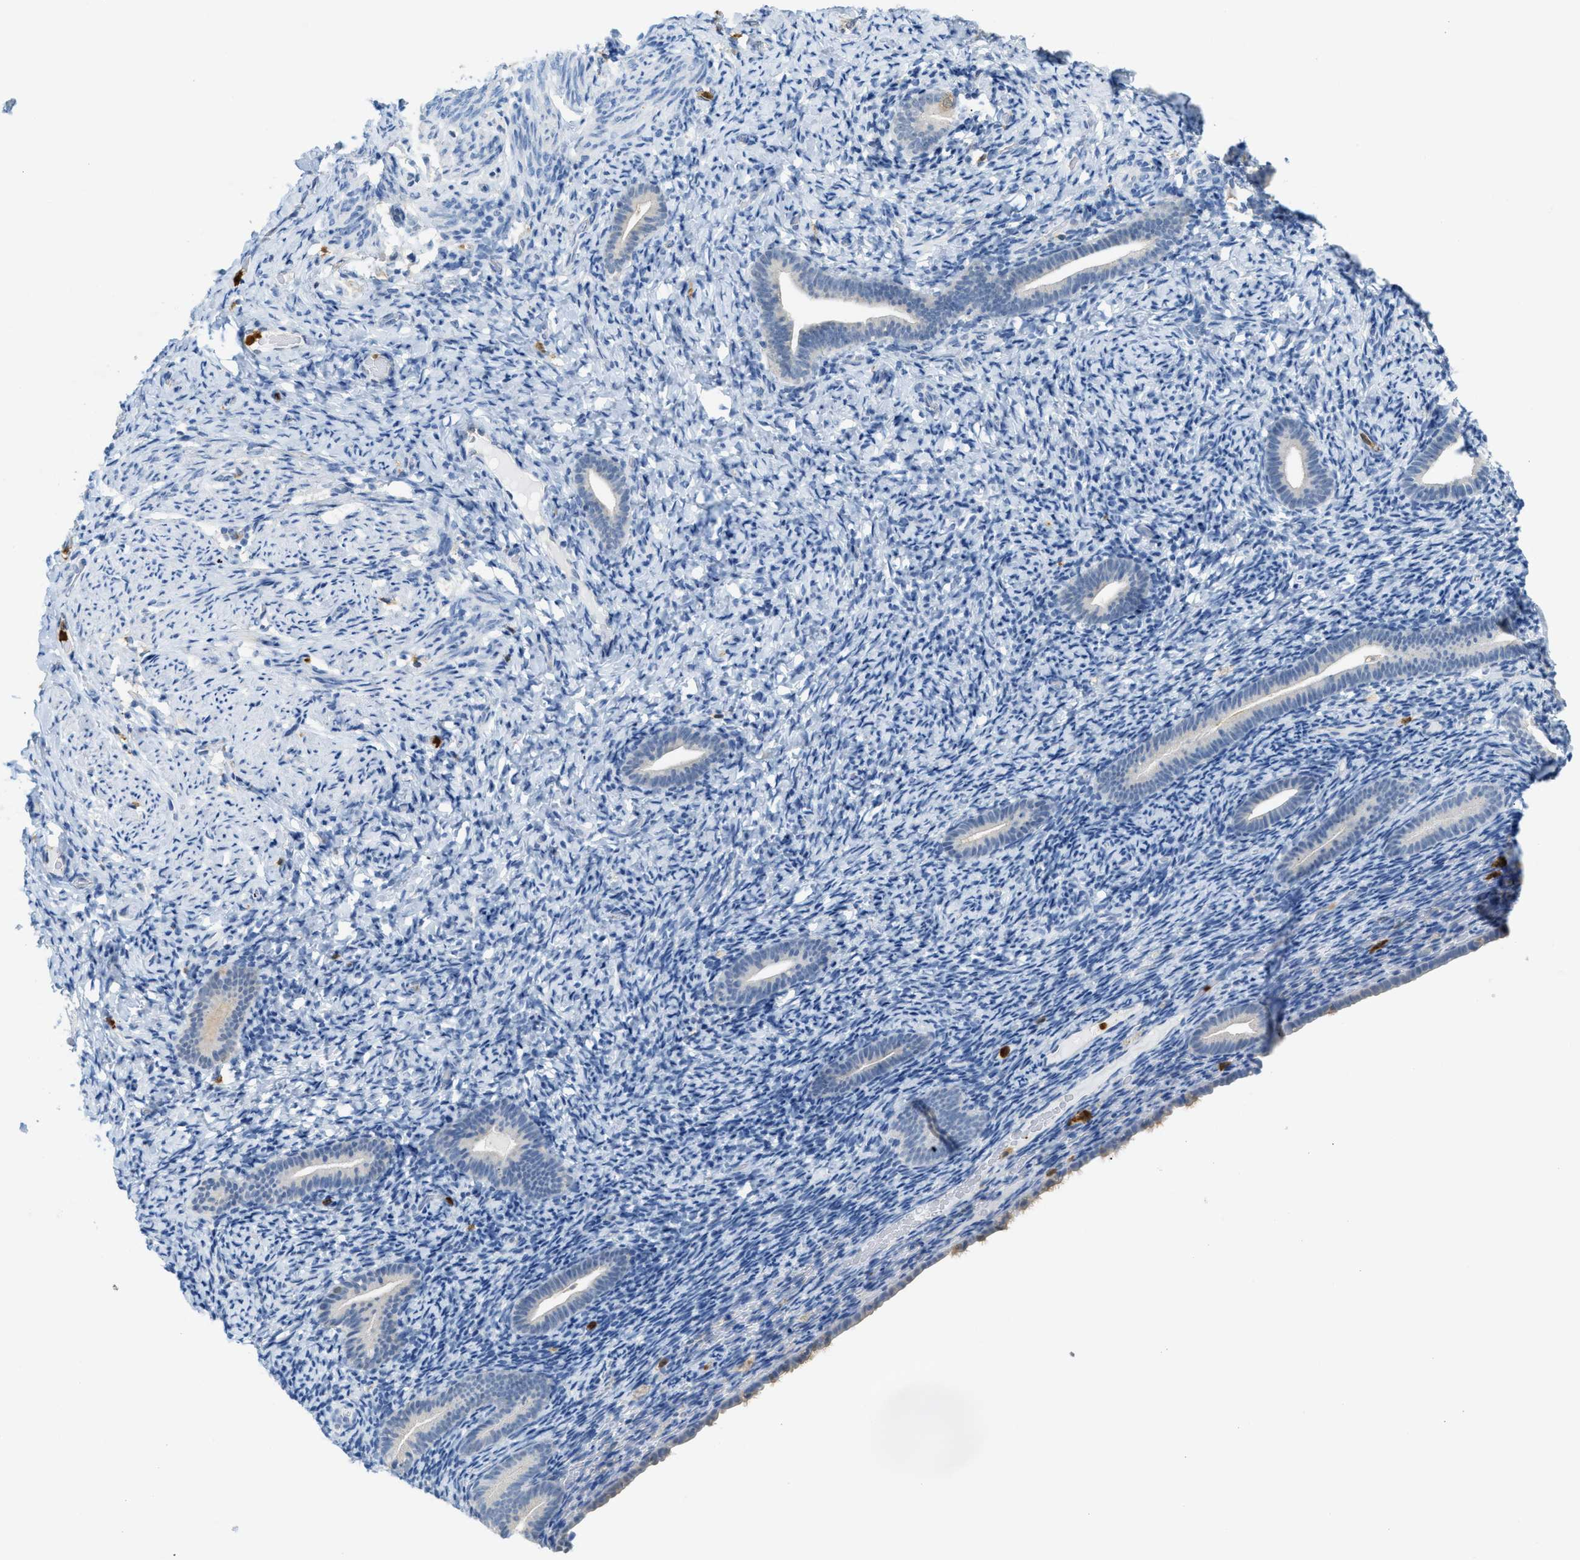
{"staining": {"intensity": "weak", "quantity": "<25%", "location": "nuclear"}, "tissue": "endometrium", "cell_type": "Cells in endometrial stroma", "image_type": "normal", "snomed": [{"axis": "morphology", "description": "Normal tissue, NOS"}, {"axis": "topography", "description": "Endometrium"}], "caption": "A high-resolution image shows IHC staining of unremarkable endometrium, which demonstrates no significant positivity in cells in endometrial stroma. (Stains: DAB IHC with hematoxylin counter stain, Microscopy: brightfield microscopy at high magnification).", "gene": "SERPINB1", "patient": {"sex": "female", "age": 51}}